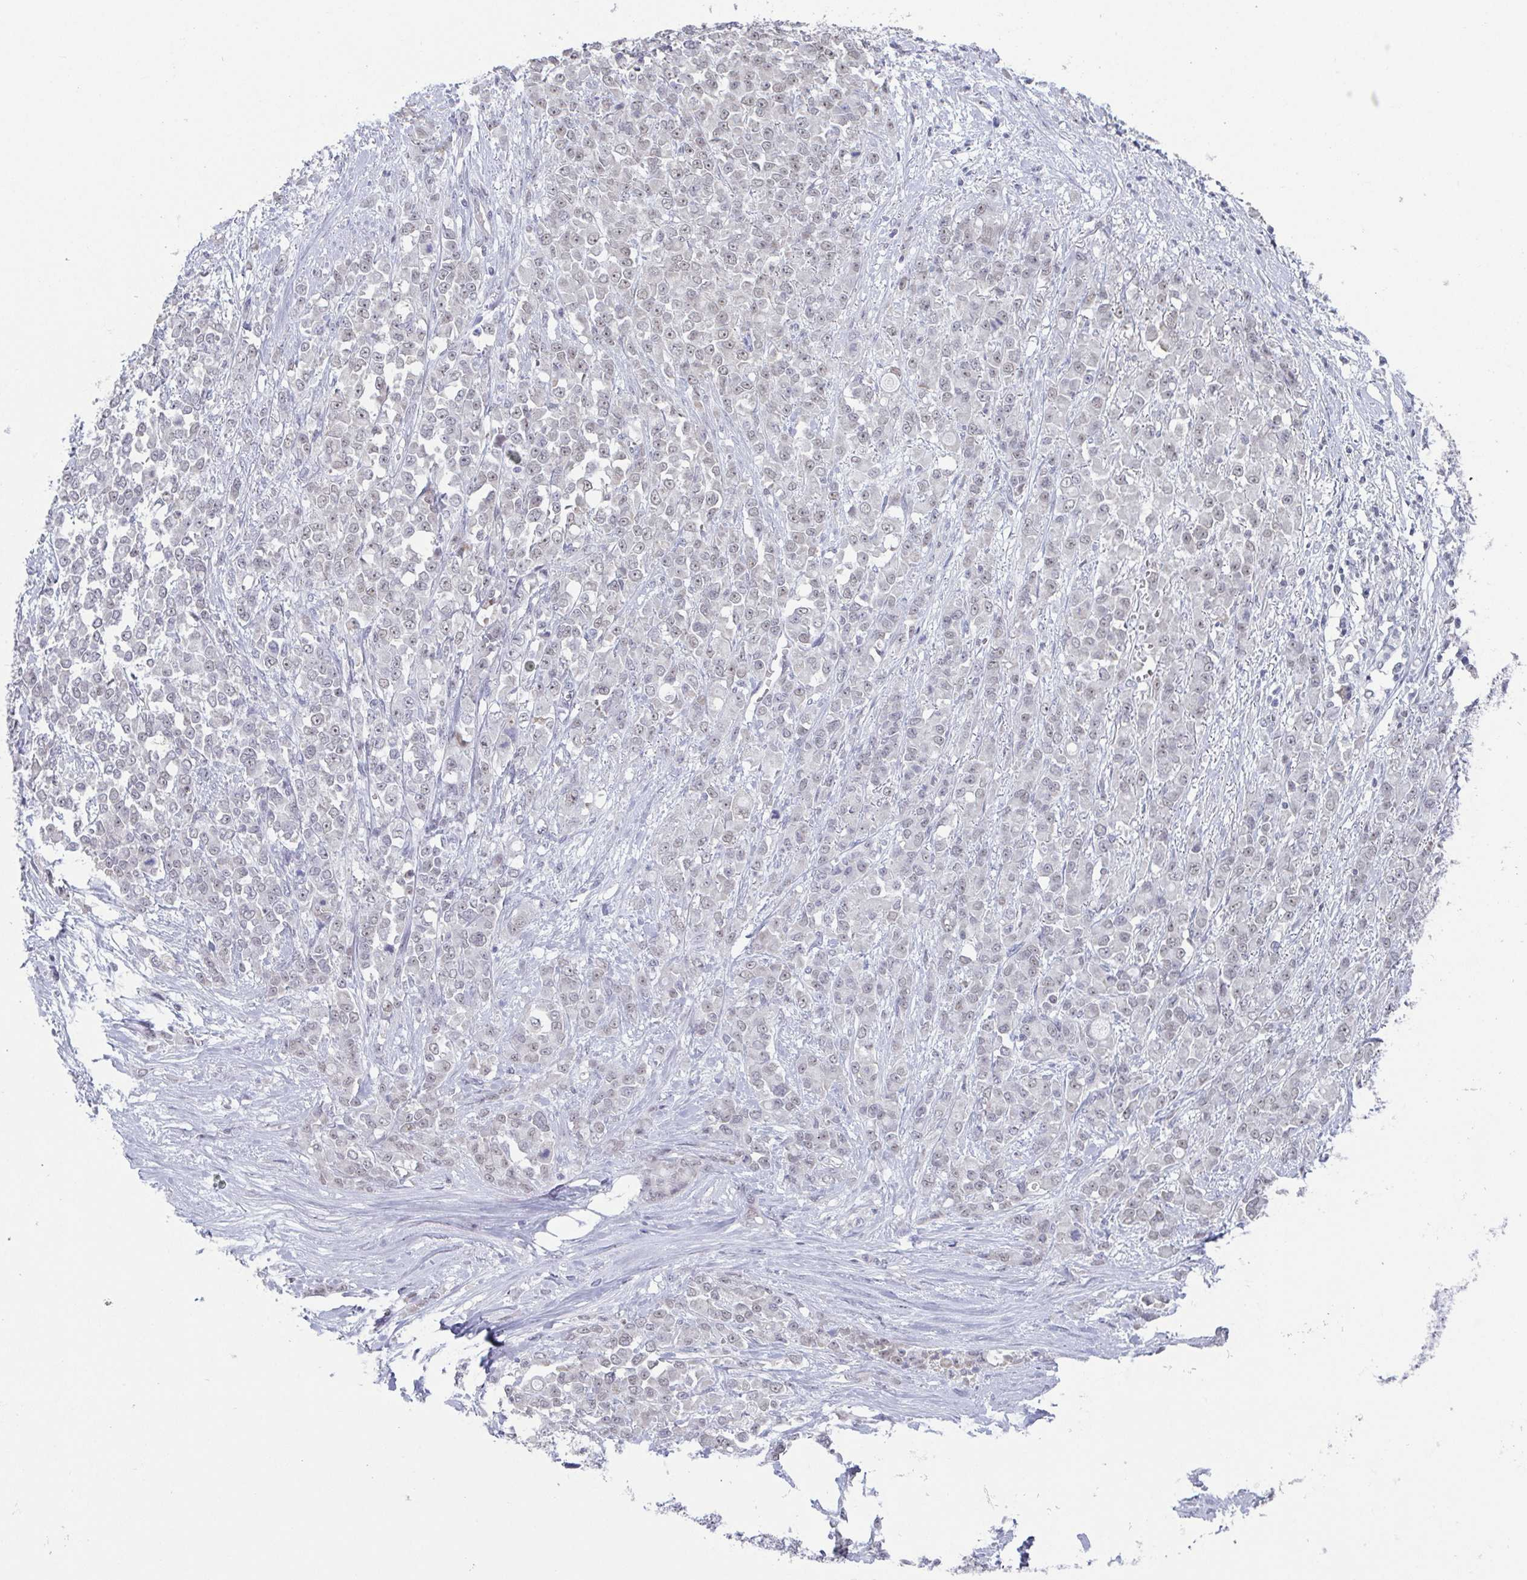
{"staining": {"intensity": "negative", "quantity": "none", "location": "none"}, "tissue": "stomach cancer", "cell_type": "Tumor cells", "image_type": "cancer", "snomed": [{"axis": "morphology", "description": "Adenocarcinoma, NOS"}, {"axis": "topography", "description": "Stomach"}], "caption": "Immunohistochemistry (IHC) micrograph of human stomach cancer (adenocarcinoma) stained for a protein (brown), which reveals no staining in tumor cells. (Stains: DAB IHC with hematoxylin counter stain, Microscopy: brightfield microscopy at high magnification).", "gene": "EXOSC7", "patient": {"sex": "female", "age": 76}}